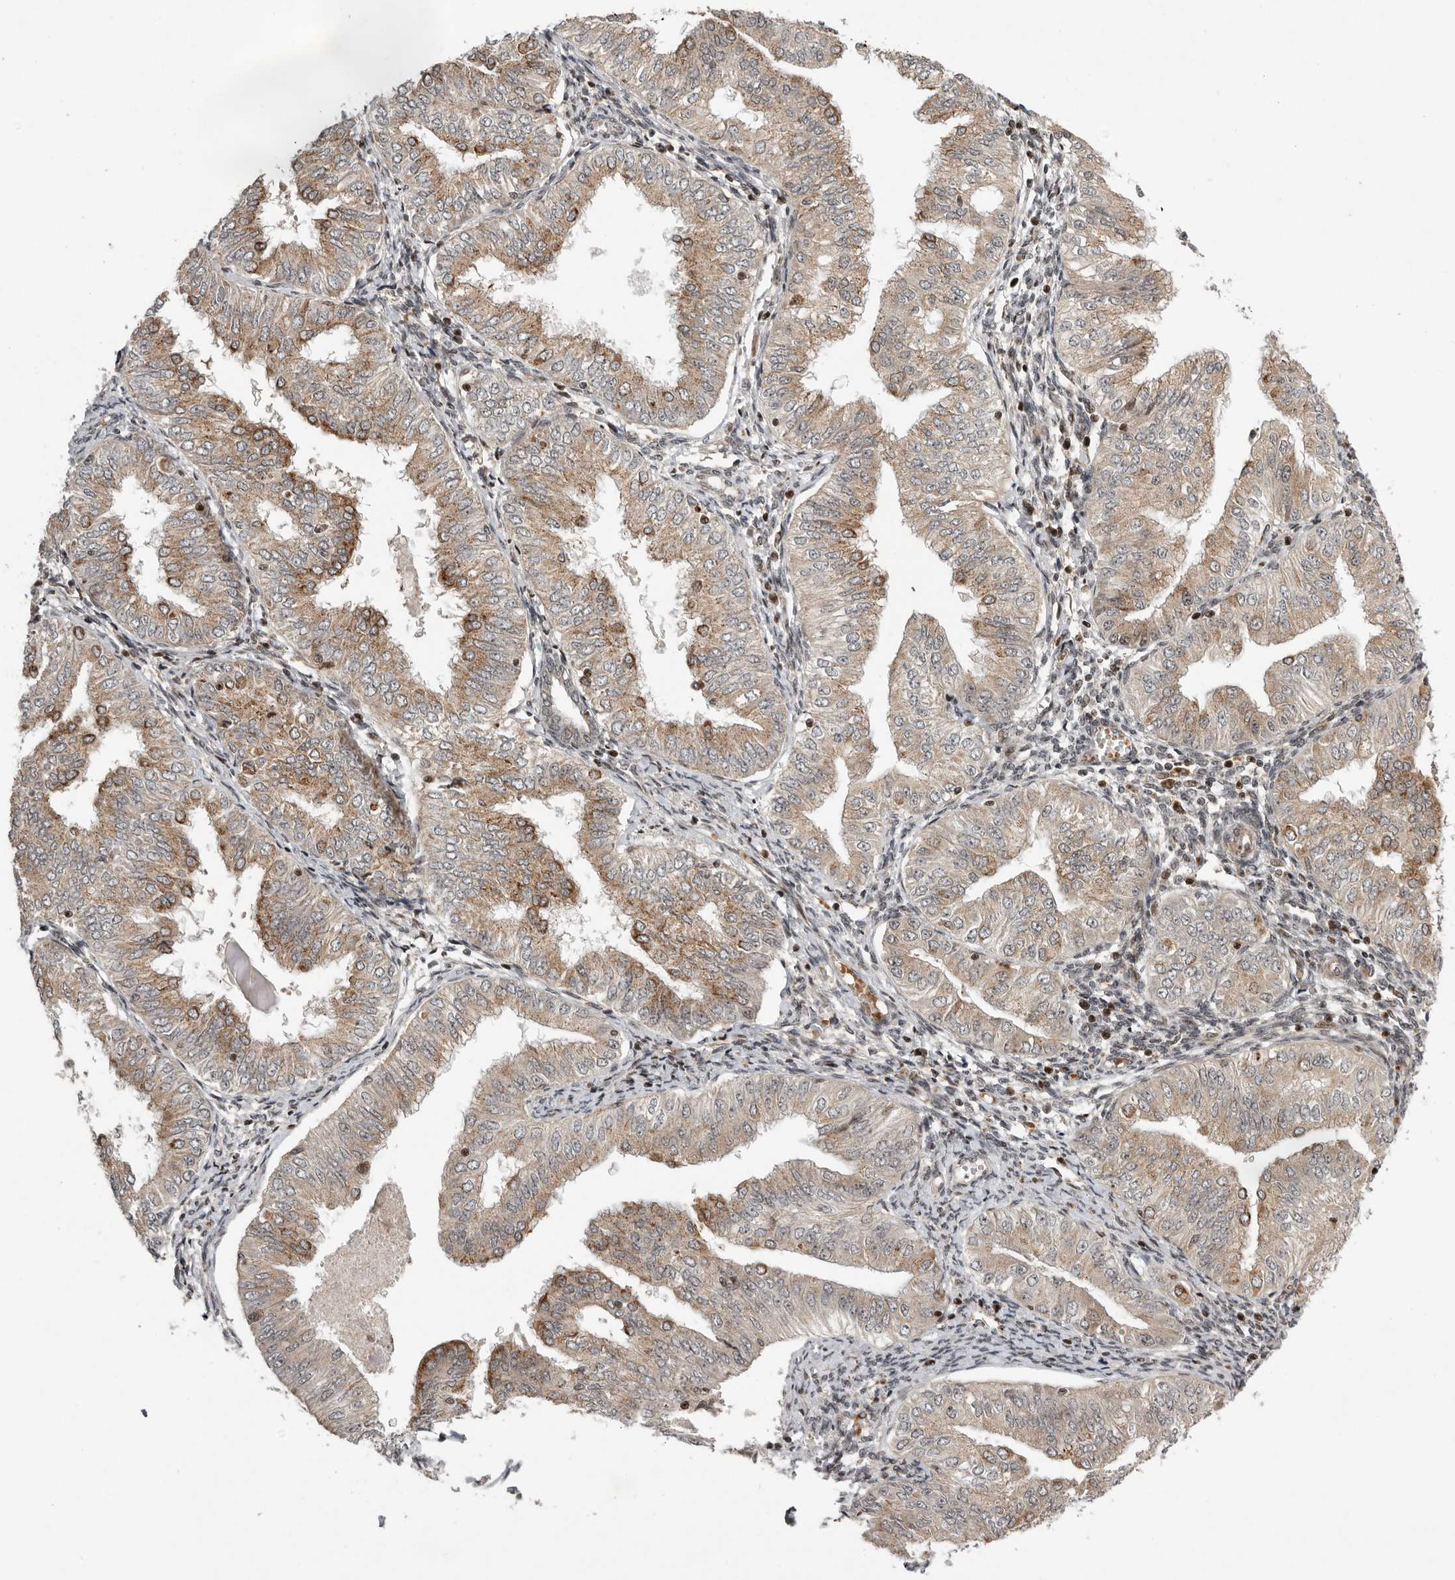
{"staining": {"intensity": "moderate", "quantity": "25%-75%", "location": "cytoplasmic/membranous"}, "tissue": "endometrial cancer", "cell_type": "Tumor cells", "image_type": "cancer", "snomed": [{"axis": "morphology", "description": "Normal tissue, NOS"}, {"axis": "morphology", "description": "Adenocarcinoma, NOS"}, {"axis": "topography", "description": "Endometrium"}], "caption": "The immunohistochemical stain labels moderate cytoplasmic/membranous staining in tumor cells of endometrial cancer tissue.", "gene": "RABIF", "patient": {"sex": "female", "age": 53}}